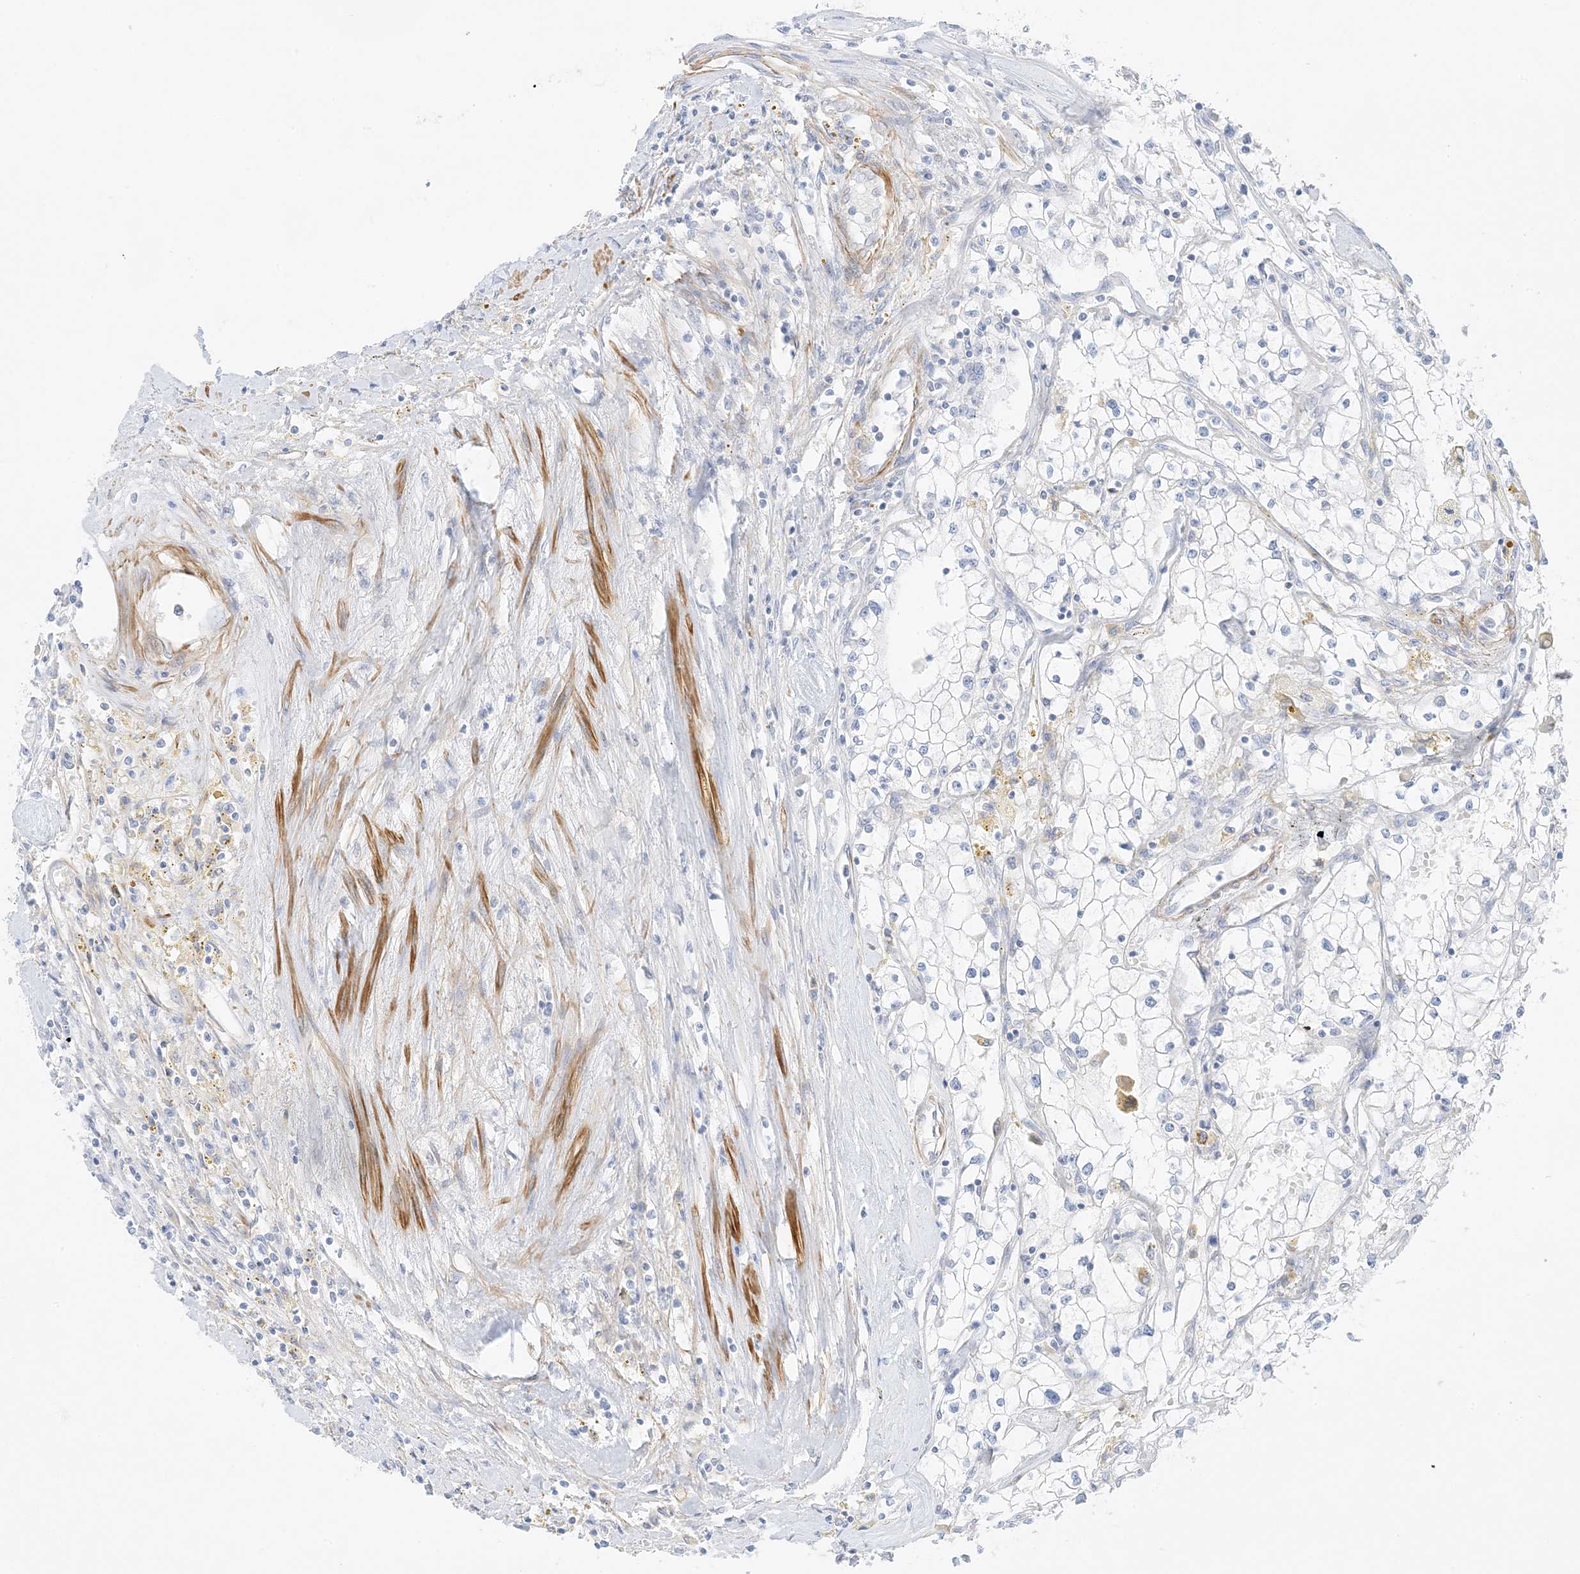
{"staining": {"intensity": "negative", "quantity": "none", "location": "none"}, "tissue": "renal cancer", "cell_type": "Tumor cells", "image_type": "cancer", "snomed": [{"axis": "morphology", "description": "Adenocarcinoma, NOS"}, {"axis": "topography", "description": "Kidney"}], "caption": "DAB immunohistochemical staining of renal adenocarcinoma demonstrates no significant positivity in tumor cells.", "gene": "SLC22A13", "patient": {"sex": "male", "age": 56}}